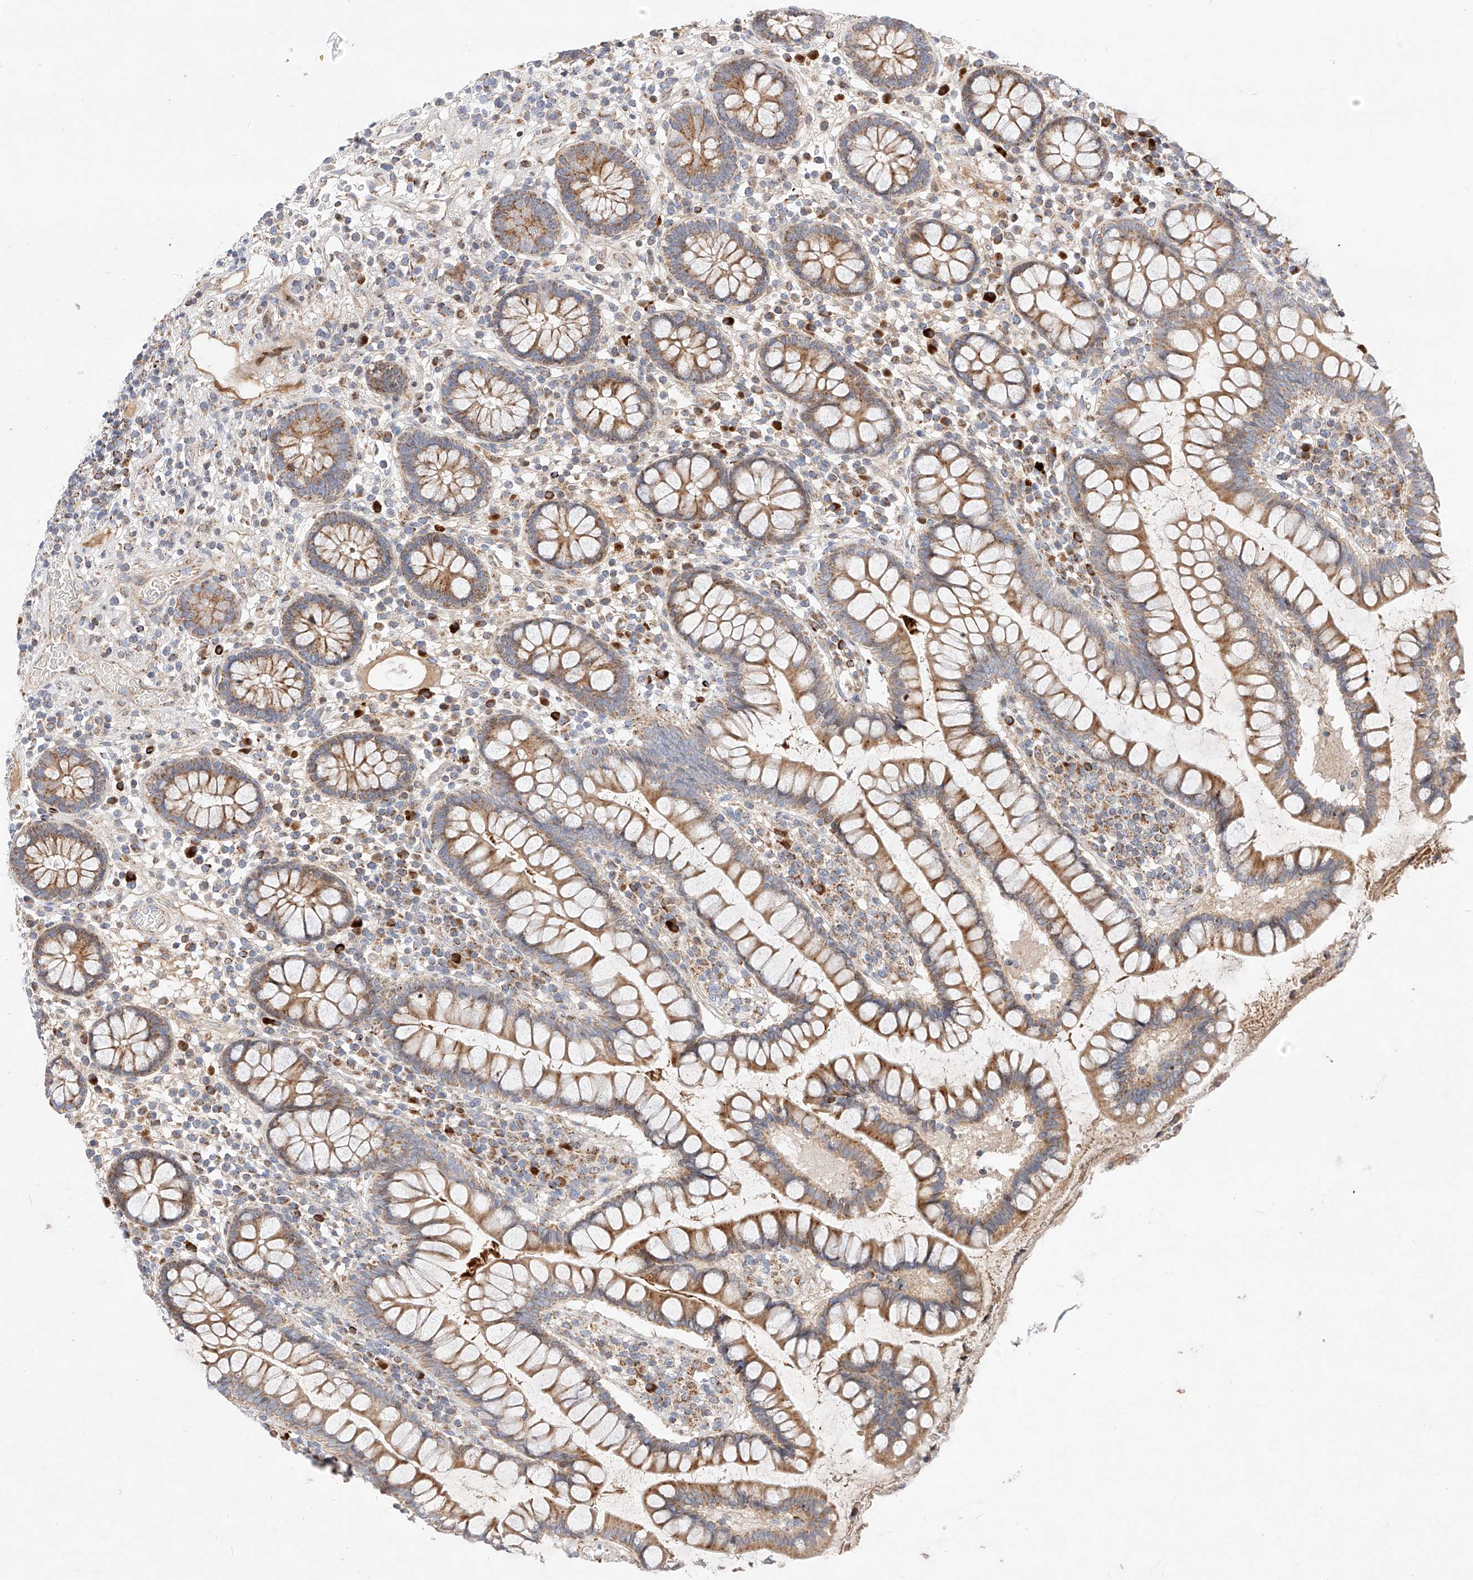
{"staining": {"intensity": "negative", "quantity": "none", "location": "none"}, "tissue": "colon", "cell_type": "Endothelial cells", "image_type": "normal", "snomed": [{"axis": "morphology", "description": "Normal tissue, NOS"}, {"axis": "topography", "description": "Colon"}], "caption": "The immunohistochemistry histopathology image has no significant expression in endothelial cells of colon. (DAB IHC visualized using brightfield microscopy, high magnification).", "gene": "OSGEPL1", "patient": {"sex": "female", "age": 79}}